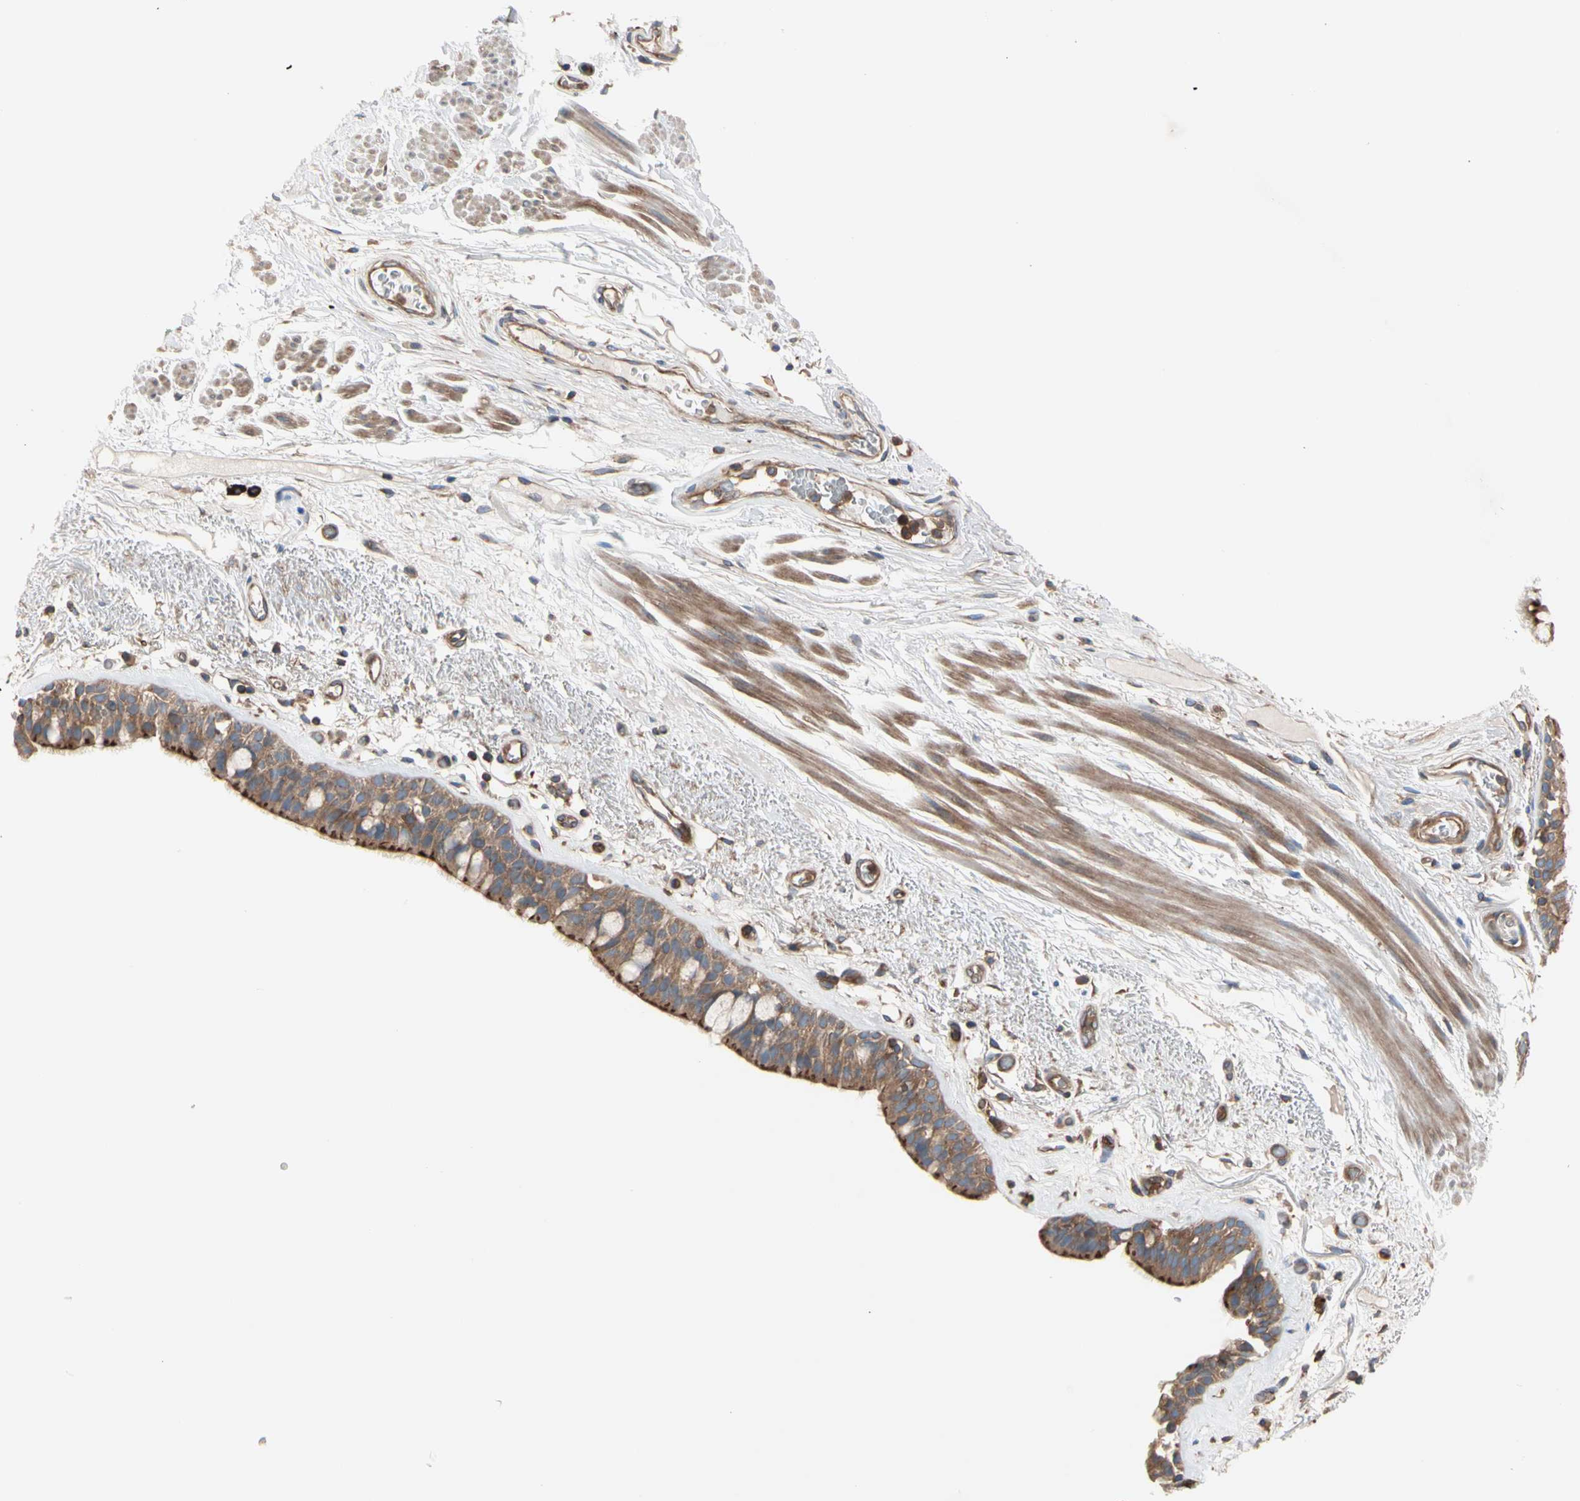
{"staining": {"intensity": "strong", "quantity": ">75%", "location": "cytoplasmic/membranous"}, "tissue": "bronchus", "cell_type": "Respiratory epithelial cells", "image_type": "normal", "snomed": [{"axis": "morphology", "description": "Normal tissue, NOS"}, {"axis": "topography", "description": "Bronchus"}], "caption": "A high-resolution micrograph shows immunohistochemistry staining of normal bronchus, which exhibits strong cytoplasmic/membranous expression in about >75% of respiratory epithelial cells. The staining is performed using DAB (3,3'-diaminobenzidine) brown chromogen to label protein expression. The nuclei are counter-stained blue using hematoxylin.", "gene": "ROCK1", "patient": {"sex": "male", "age": 66}}